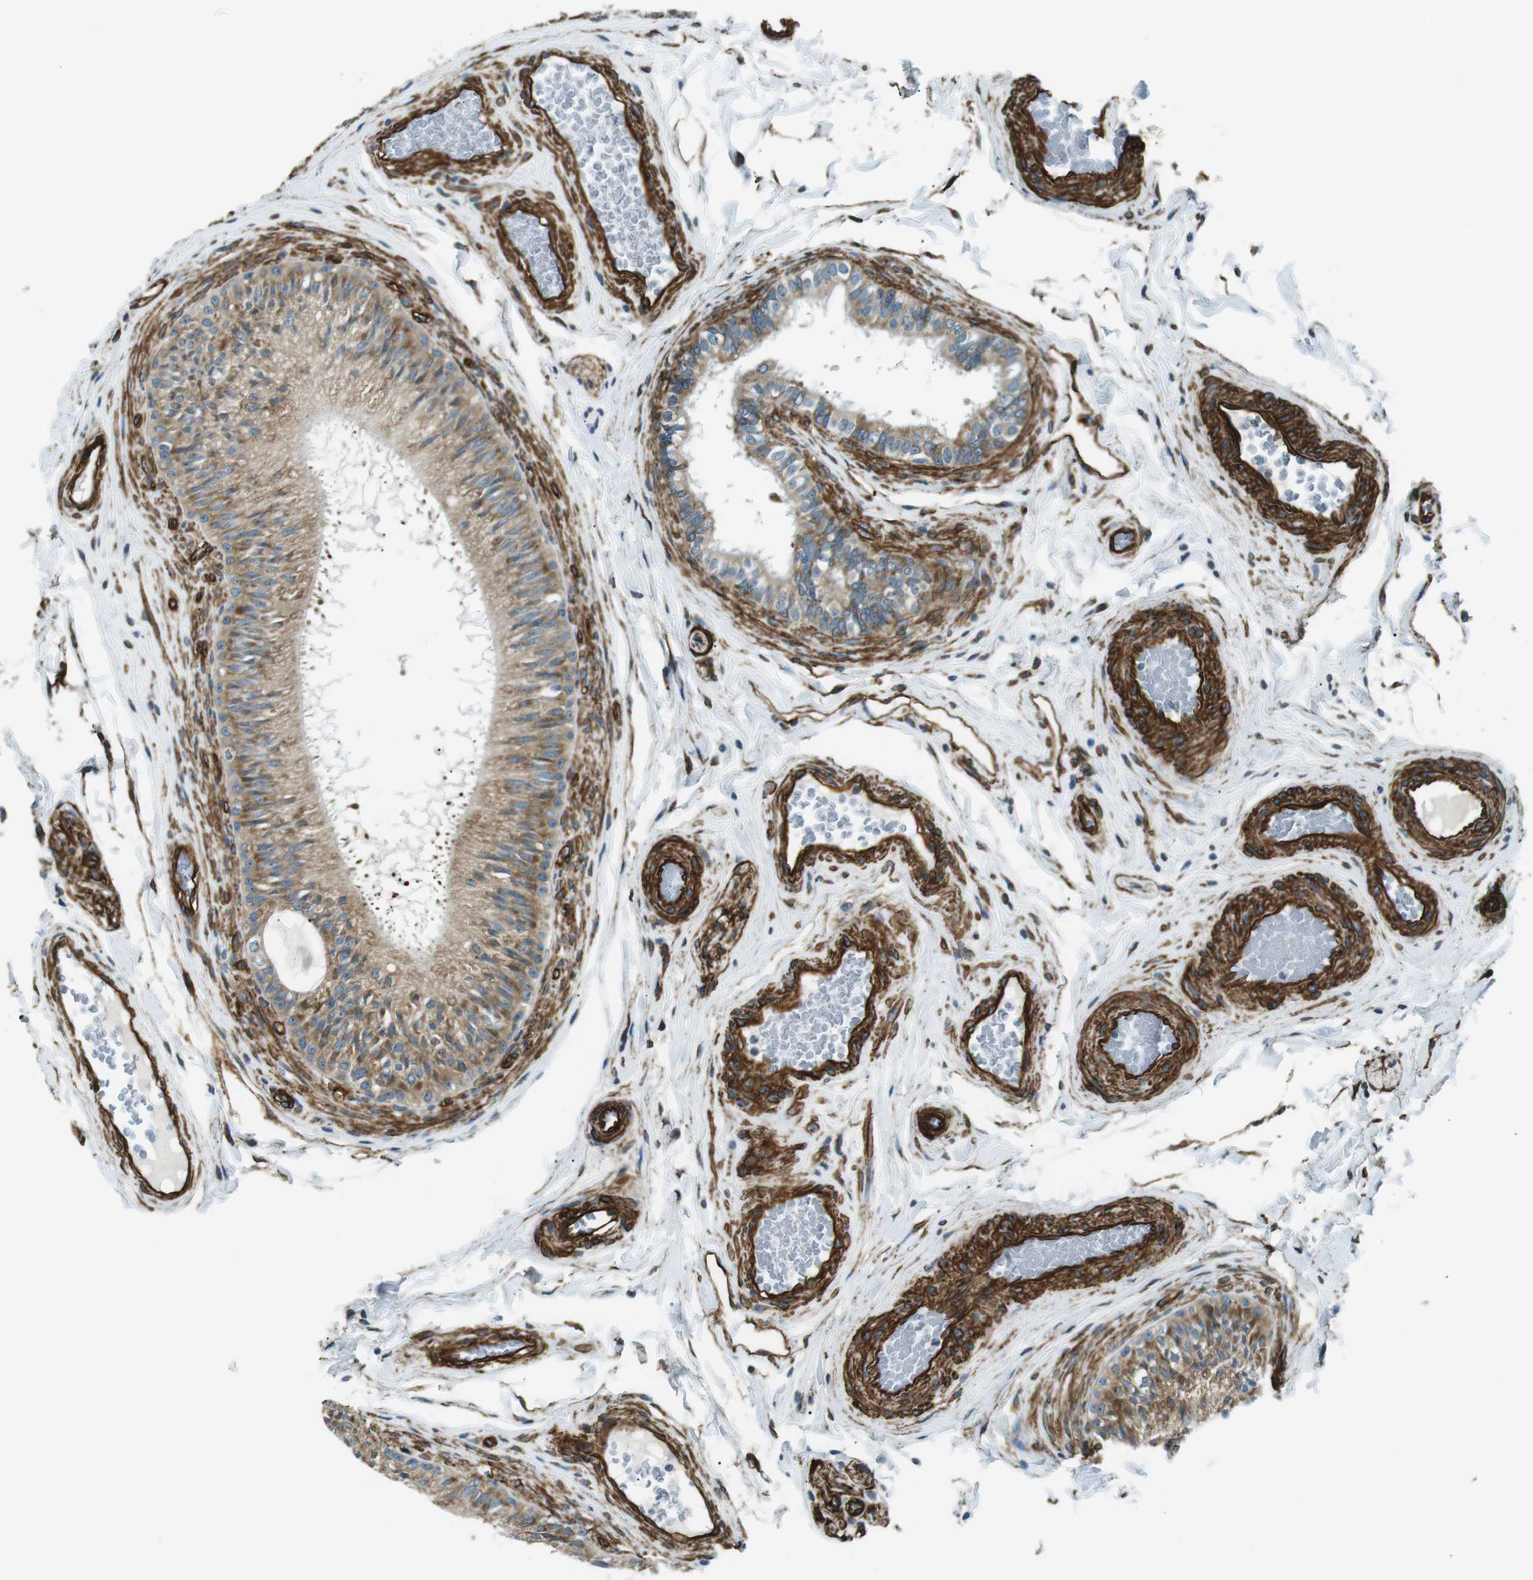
{"staining": {"intensity": "moderate", "quantity": ">75%", "location": "cytoplasmic/membranous"}, "tissue": "epididymis", "cell_type": "Glandular cells", "image_type": "normal", "snomed": [{"axis": "morphology", "description": "Normal tissue, NOS"}, {"axis": "topography", "description": "Testis"}, {"axis": "topography", "description": "Epididymis"}], "caption": "Protein staining of unremarkable epididymis demonstrates moderate cytoplasmic/membranous staining in about >75% of glandular cells. The protein of interest is stained brown, and the nuclei are stained in blue (DAB IHC with brightfield microscopy, high magnification).", "gene": "ODR4", "patient": {"sex": "male", "age": 36}}